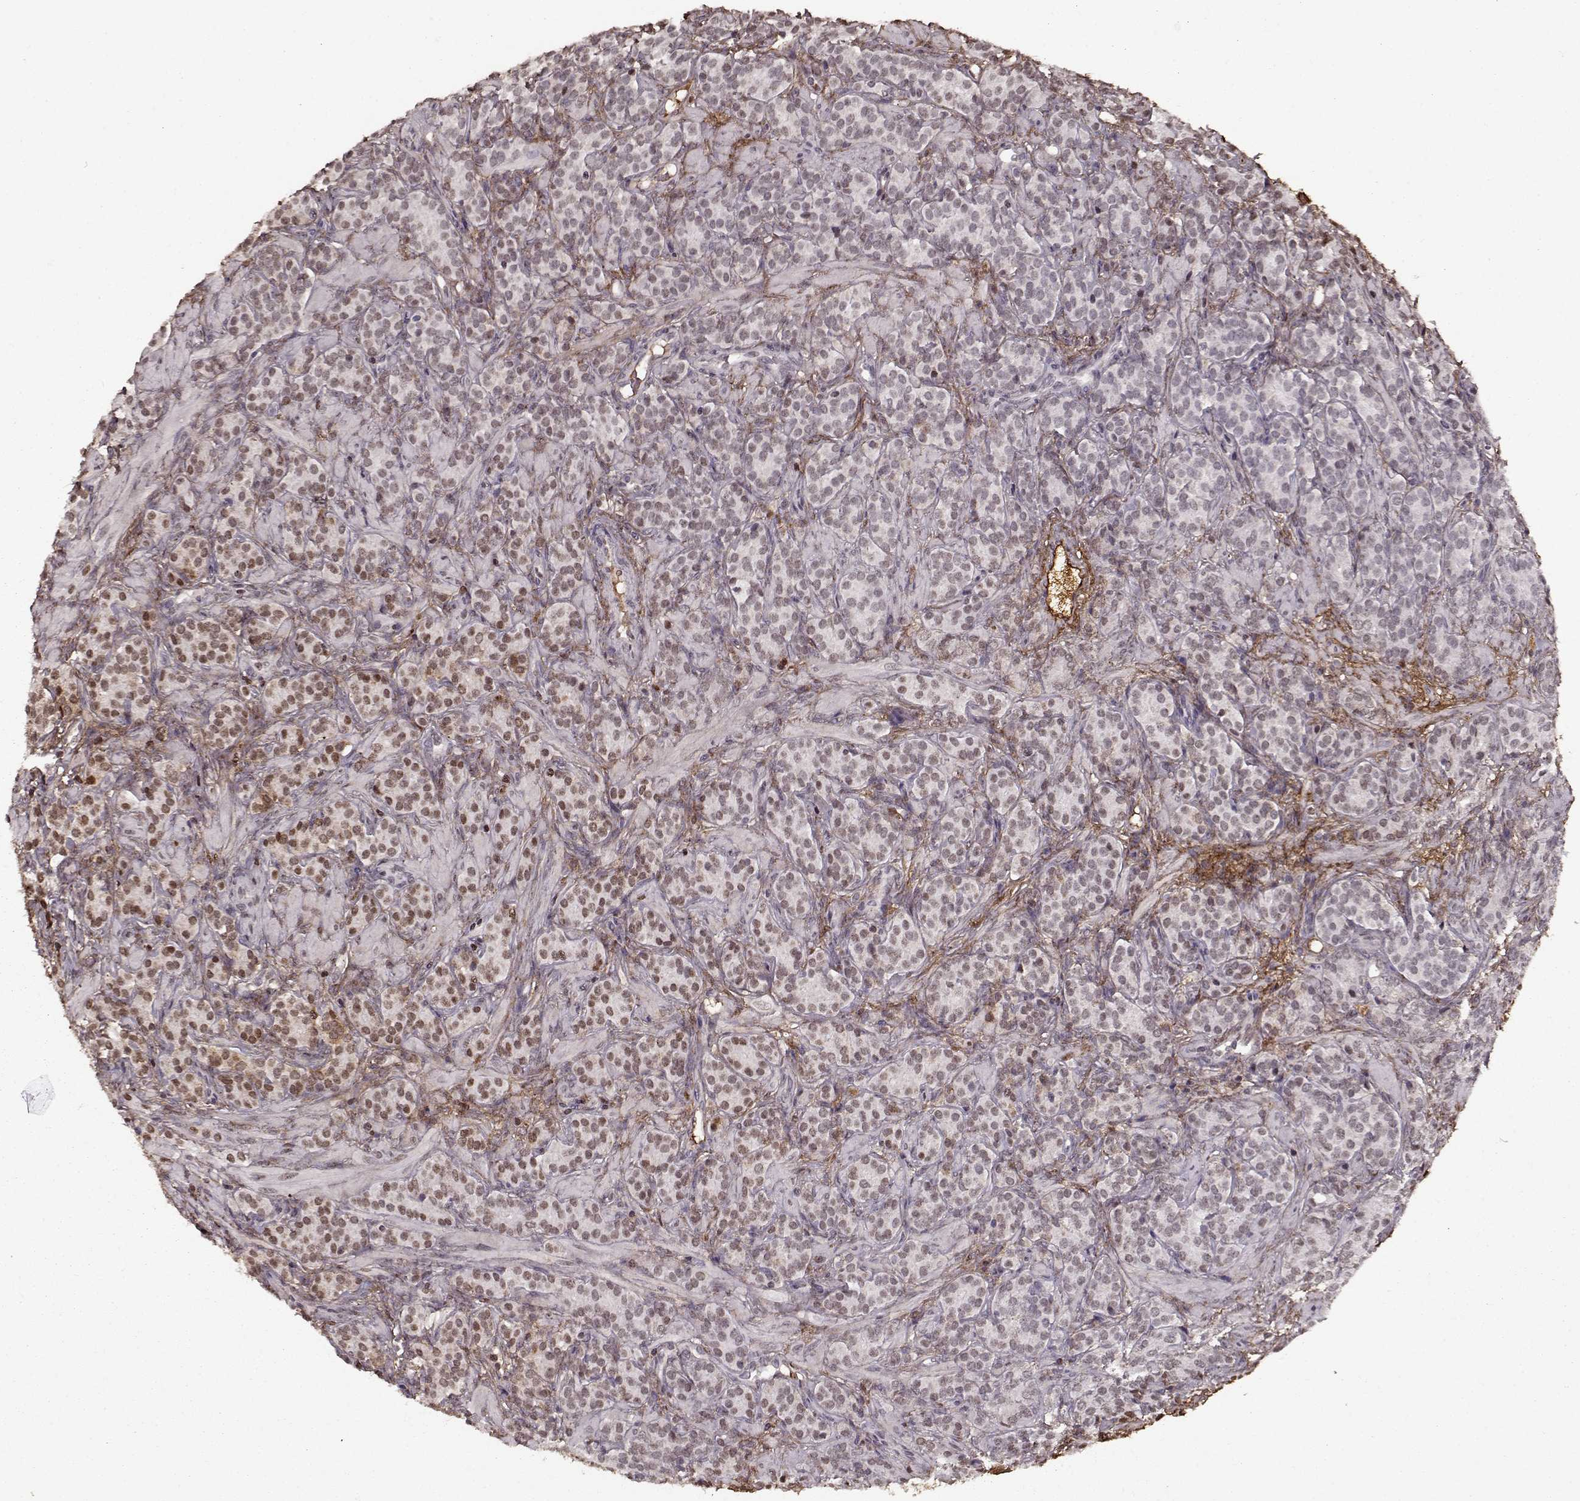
{"staining": {"intensity": "moderate", "quantity": "<25%", "location": "nuclear"}, "tissue": "prostate cancer", "cell_type": "Tumor cells", "image_type": "cancer", "snomed": [{"axis": "morphology", "description": "Adenocarcinoma, High grade"}, {"axis": "topography", "description": "Prostate"}], "caption": "Adenocarcinoma (high-grade) (prostate) tissue demonstrates moderate nuclear staining in approximately <25% of tumor cells", "gene": "LUM", "patient": {"sex": "male", "age": 84}}